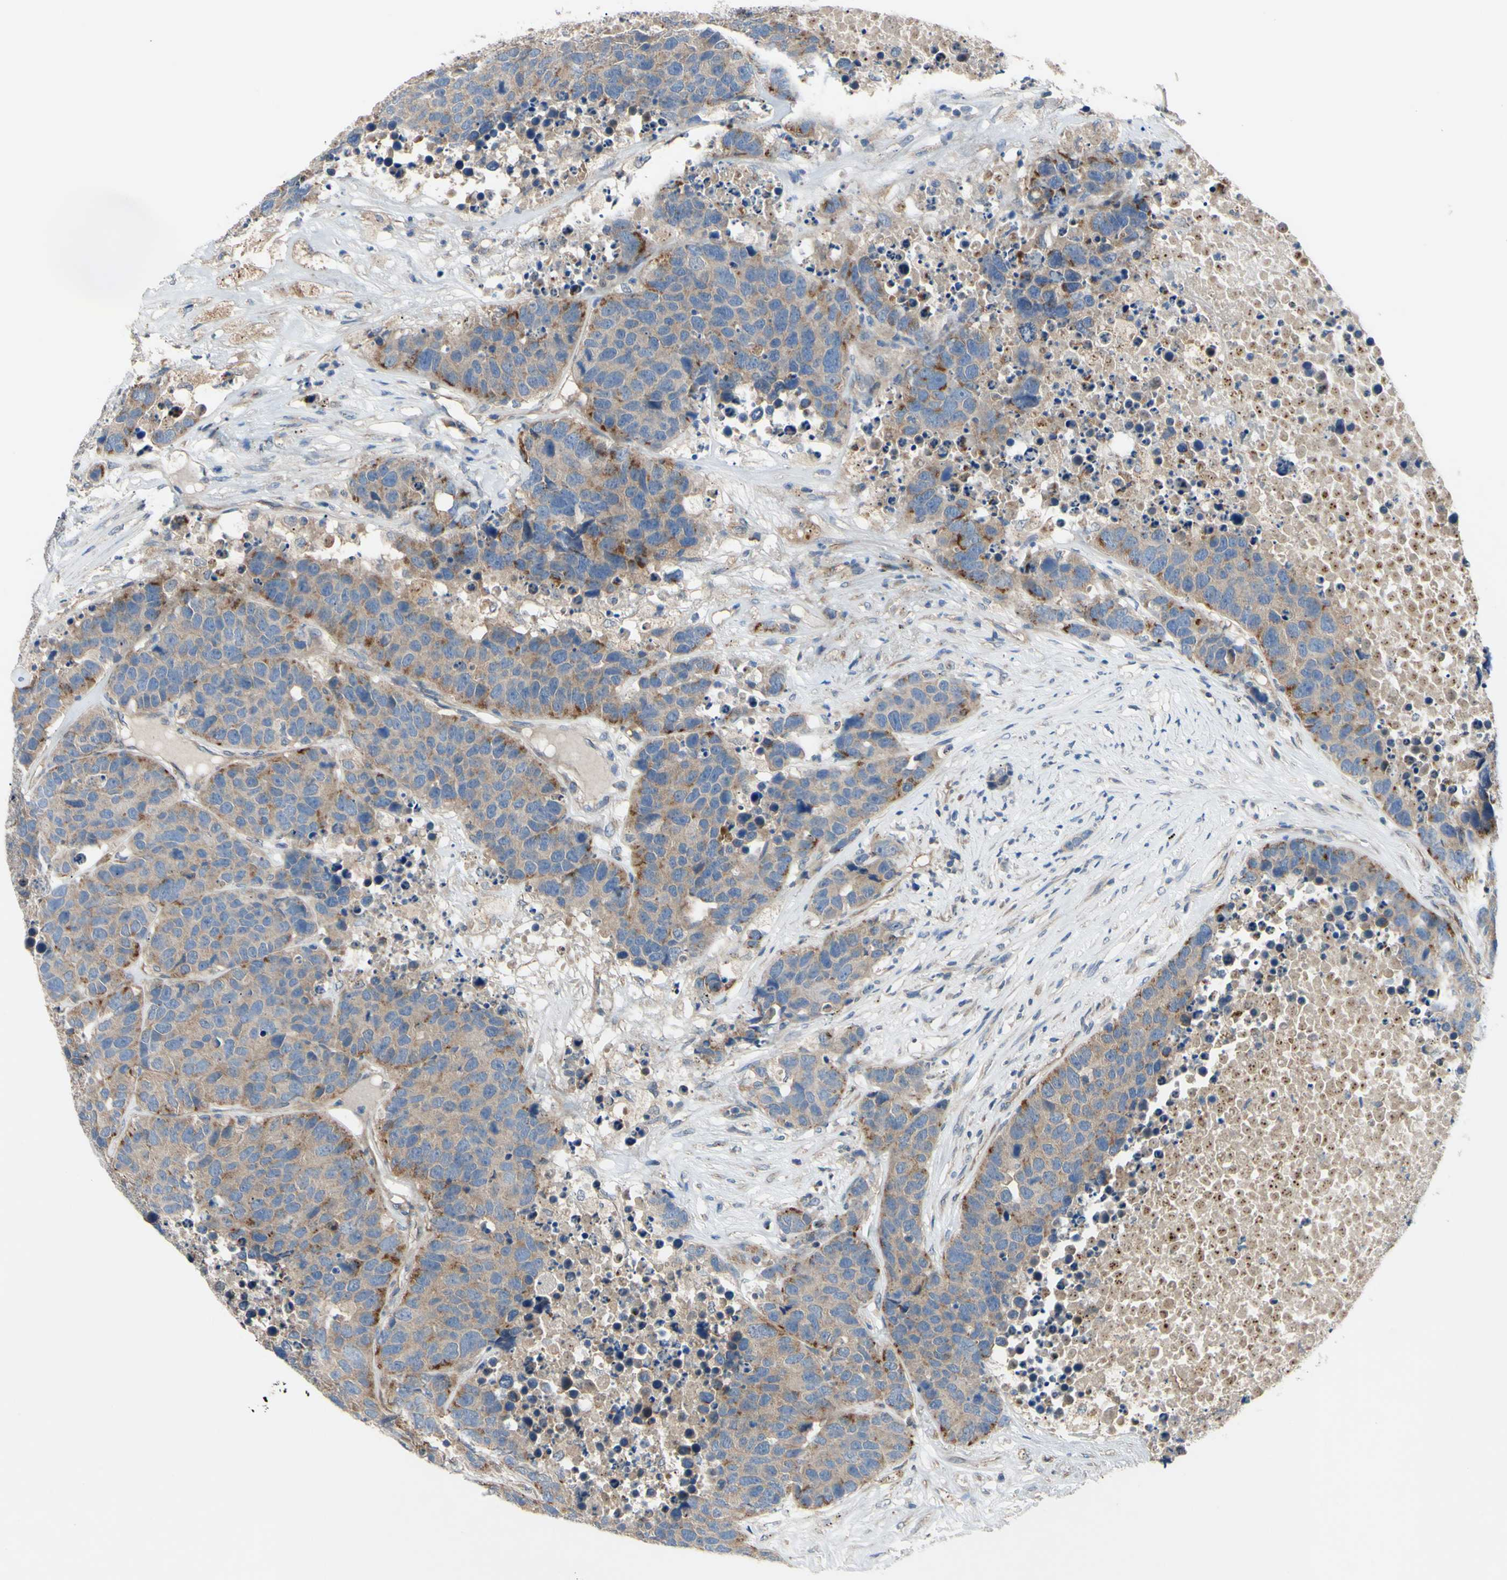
{"staining": {"intensity": "moderate", "quantity": ">75%", "location": "cytoplasmic/membranous"}, "tissue": "carcinoid", "cell_type": "Tumor cells", "image_type": "cancer", "snomed": [{"axis": "morphology", "description": "Carcinoid, malignant, NOS"}, {"axis": "topography", "description": "Lung"}], "caption": "Immunohistochemistry (IHC) micrograph of neoplastic tissue: carcinoid stained using immunohistochemistry (IHC) shows medium levels of moderate protein expression localized specifically in the cytoplasmic/membranous of tumor cells, appearing as a cytoplasmic/membranous brown color.", "gene": "HILPDA", "patient": {"sex": "male", "age": 60}}